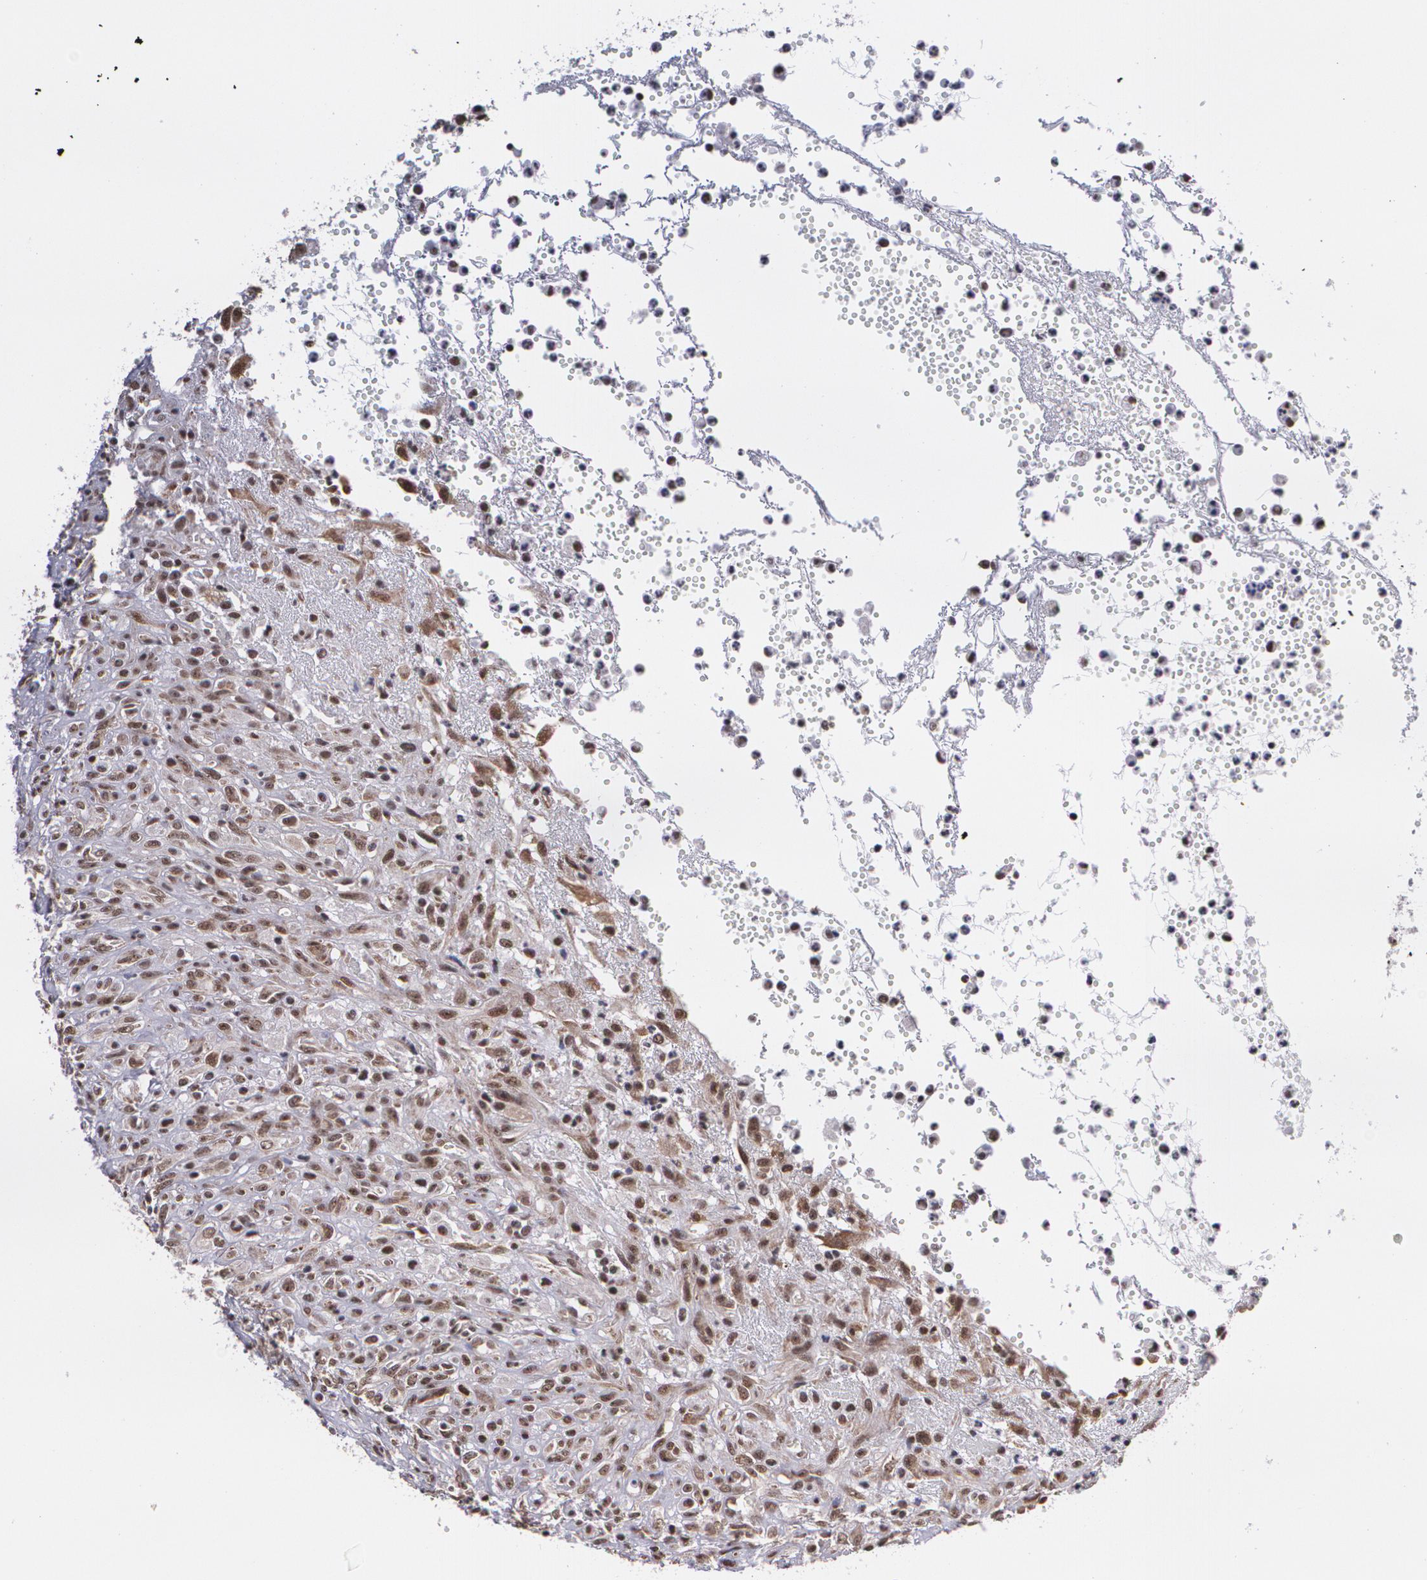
{"staining": {"intensity": "strong", "quantity": ">75%", "location": "nuclear"}, "tissue": "glioma", "cell_type": "Tumor cells", "image_type": "cancer", "snomed": [{"axis": "morphology", "description": "Glioma, malignant, High grade"}, {"axis": "topography", "description": "Brain"}], "caption": "Glioma stained with a brown dye shows strong nuclear positive positivity in about >75% of tumor cells.", "gene": "C6orf15", "patient": {"sex": "male", "age": 66}}